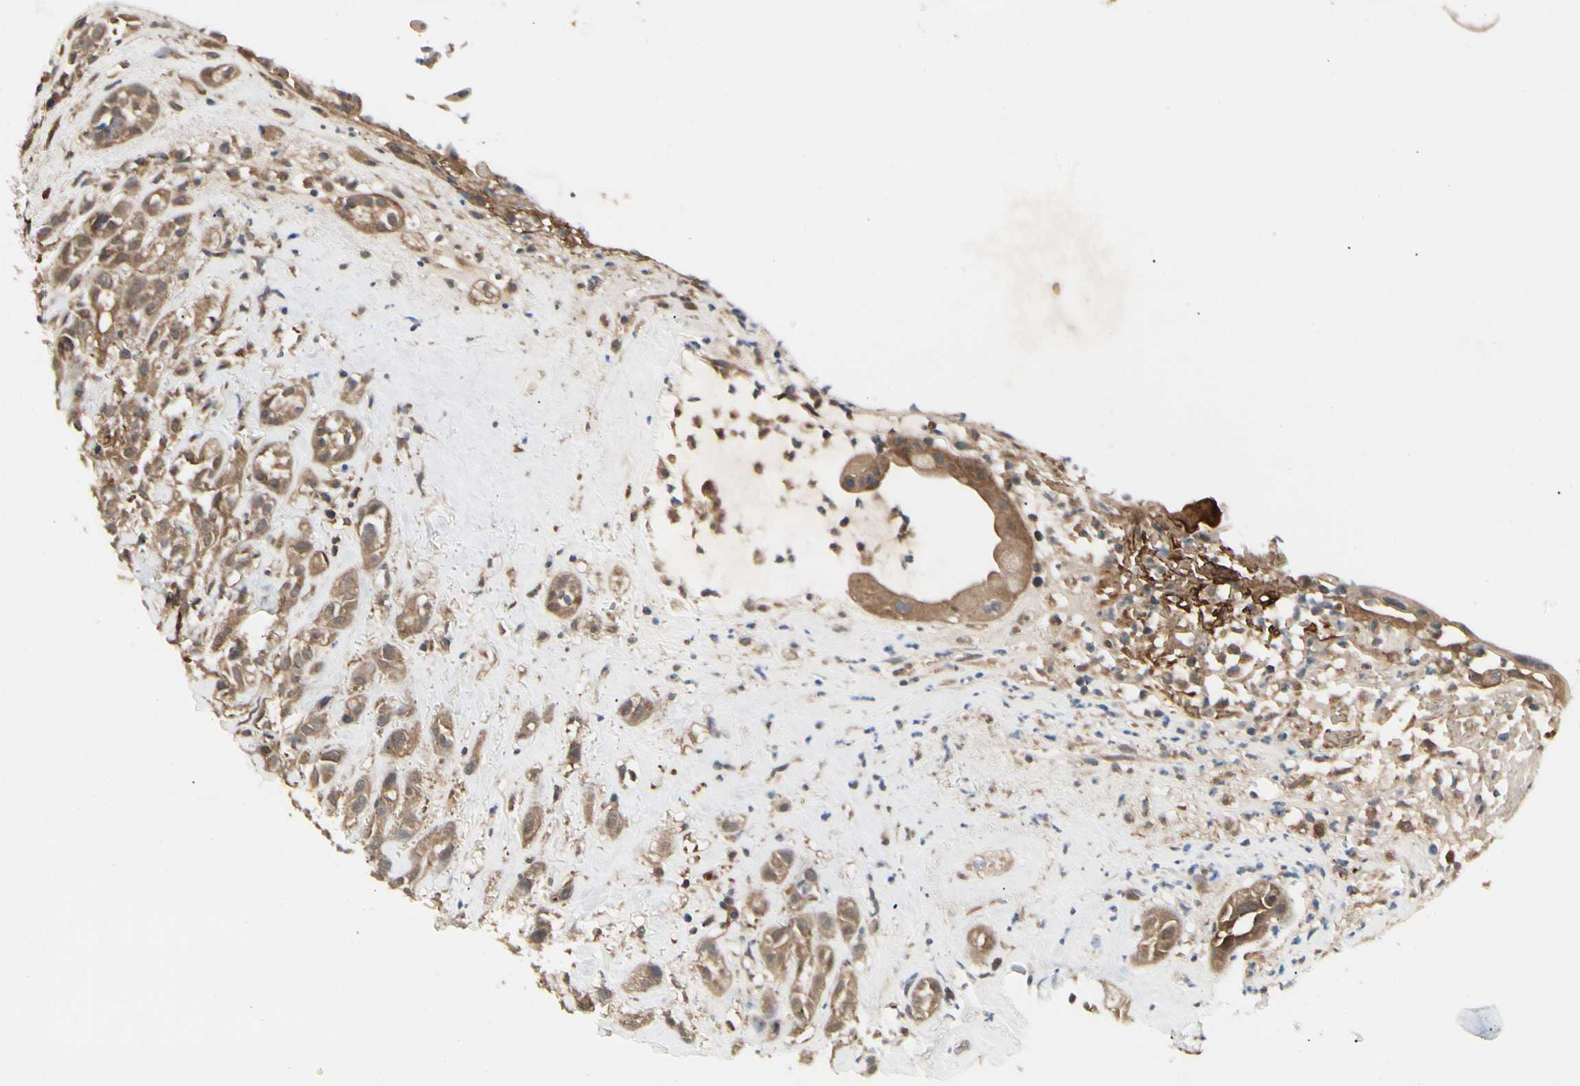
{"staining": {"intensity": "moderate", "quantity": ">75%", "location": "cytoplasmic/membranous"}, "tissue": "head and neck cancer", "cell_type": "Tumor cells", "image_type": "cancer", "snomed": [{"axis": "morphology", "description": "Squamous cell carcinoma, NOS"}, {"axis": "topography", "description": "Head-Neck"}], "caption": "Immunohistochemical staining of squamous cell carcinoma (head and neck) exhibits medium levels of moderate cytoplasmic/membranous protein expression in approximately >75% of tumor cells.", "gene": "RNF14", "patient": {"sex": "male", "age": 62}}